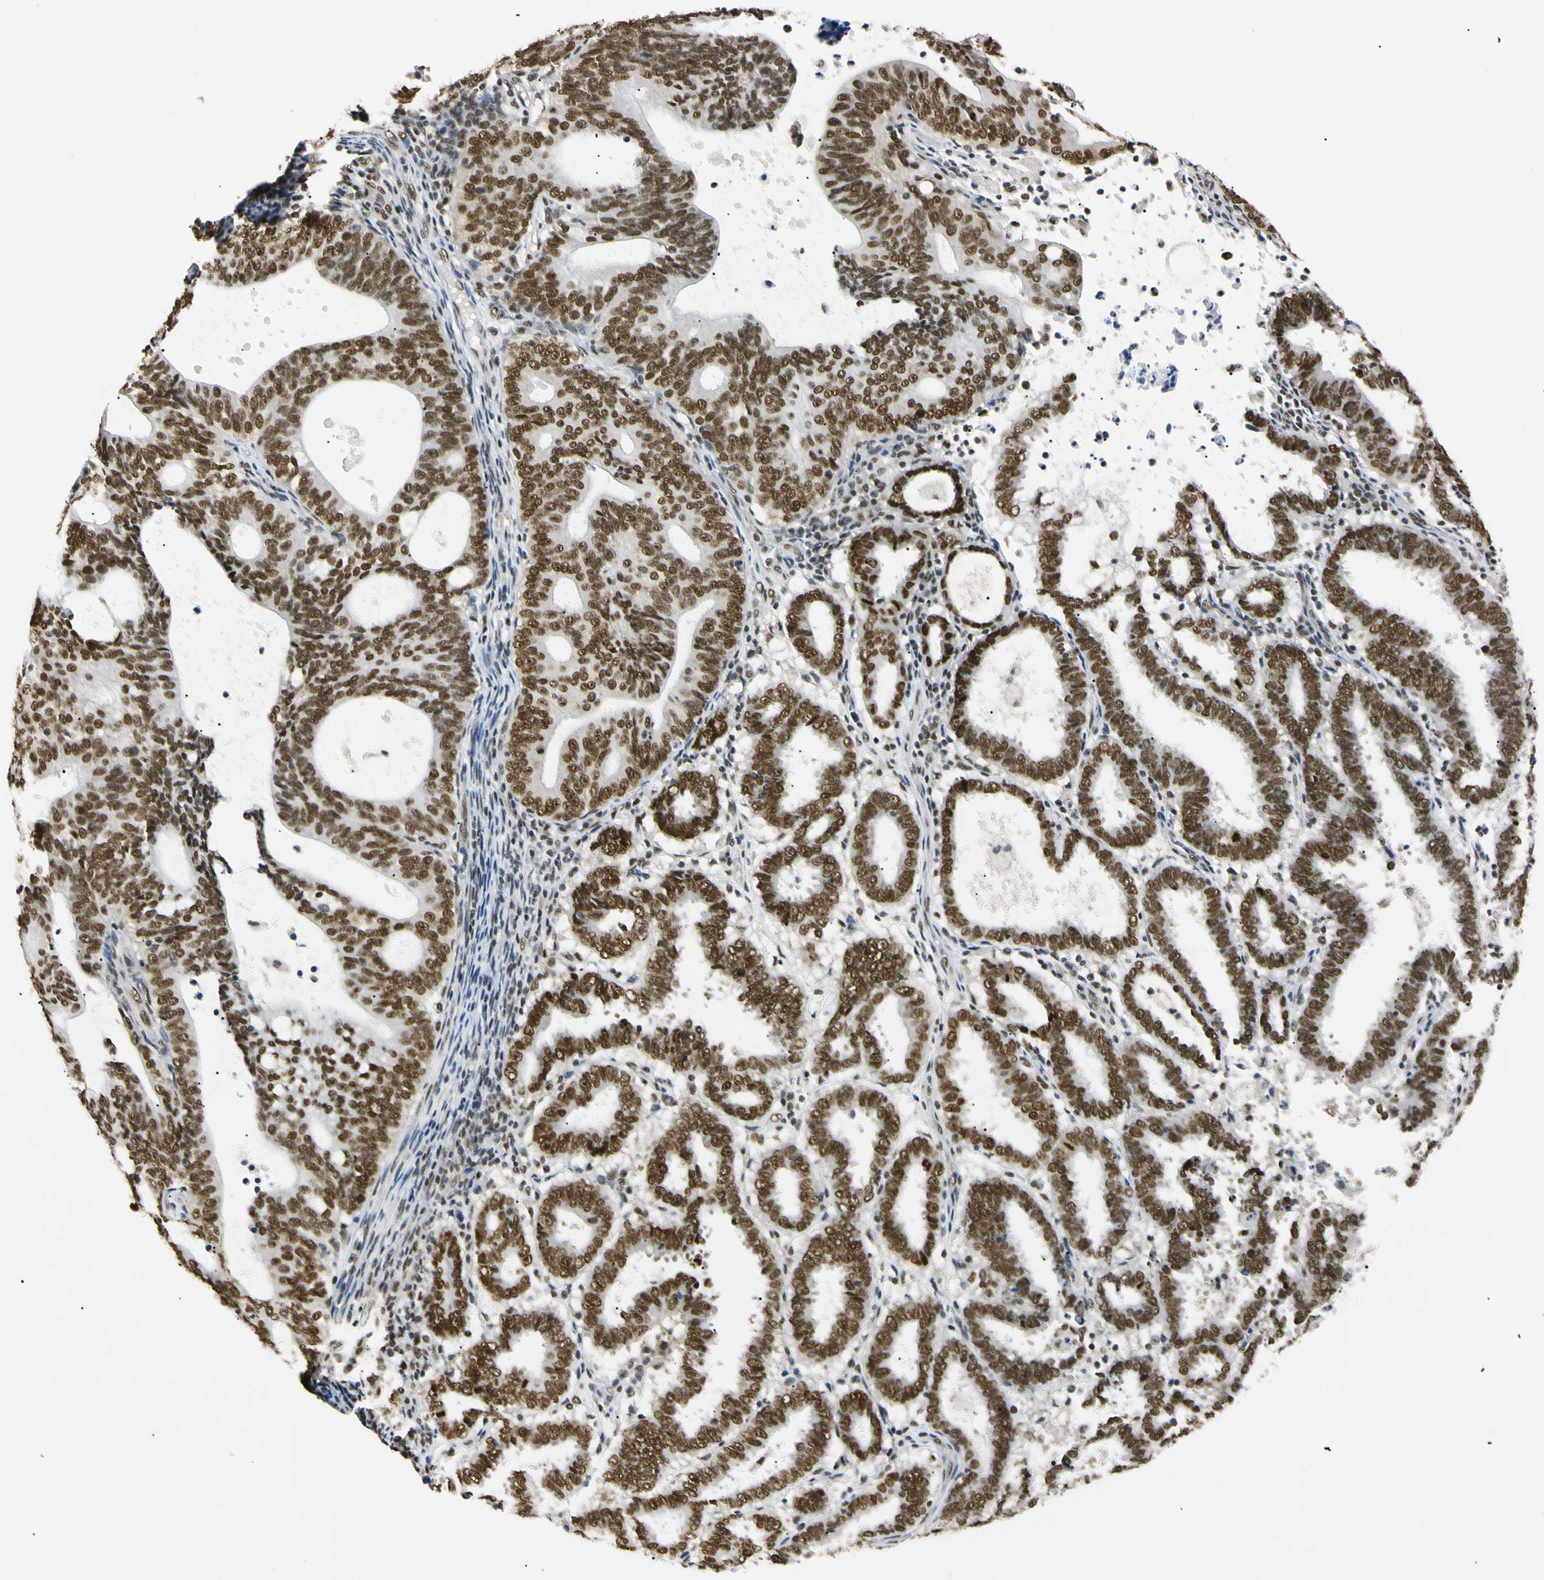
{"staining": {"intensity": "strong", "quantity": ">75%", "location": "nuclear"}, "tissue": "endometrial cancer", "cell_type": "Tumor cells", "image_type": "cancer", "snomed": [{"axis": "morphology", "description": "Adenocarcinoma, NOS"}, {"axis": "topography", "description": "Uterus"}], "caption": "IHC micrograph of neoplastic tissue: endometrial adenocarcinoma stained using immunohistochemistry displays high levels of strong protein expression localized specifically in the nuclear of tumor cells, appearing as a nuclear brown color.", "gene": "SMARCA5", "patient": {"sex": "female", "age": 83}}